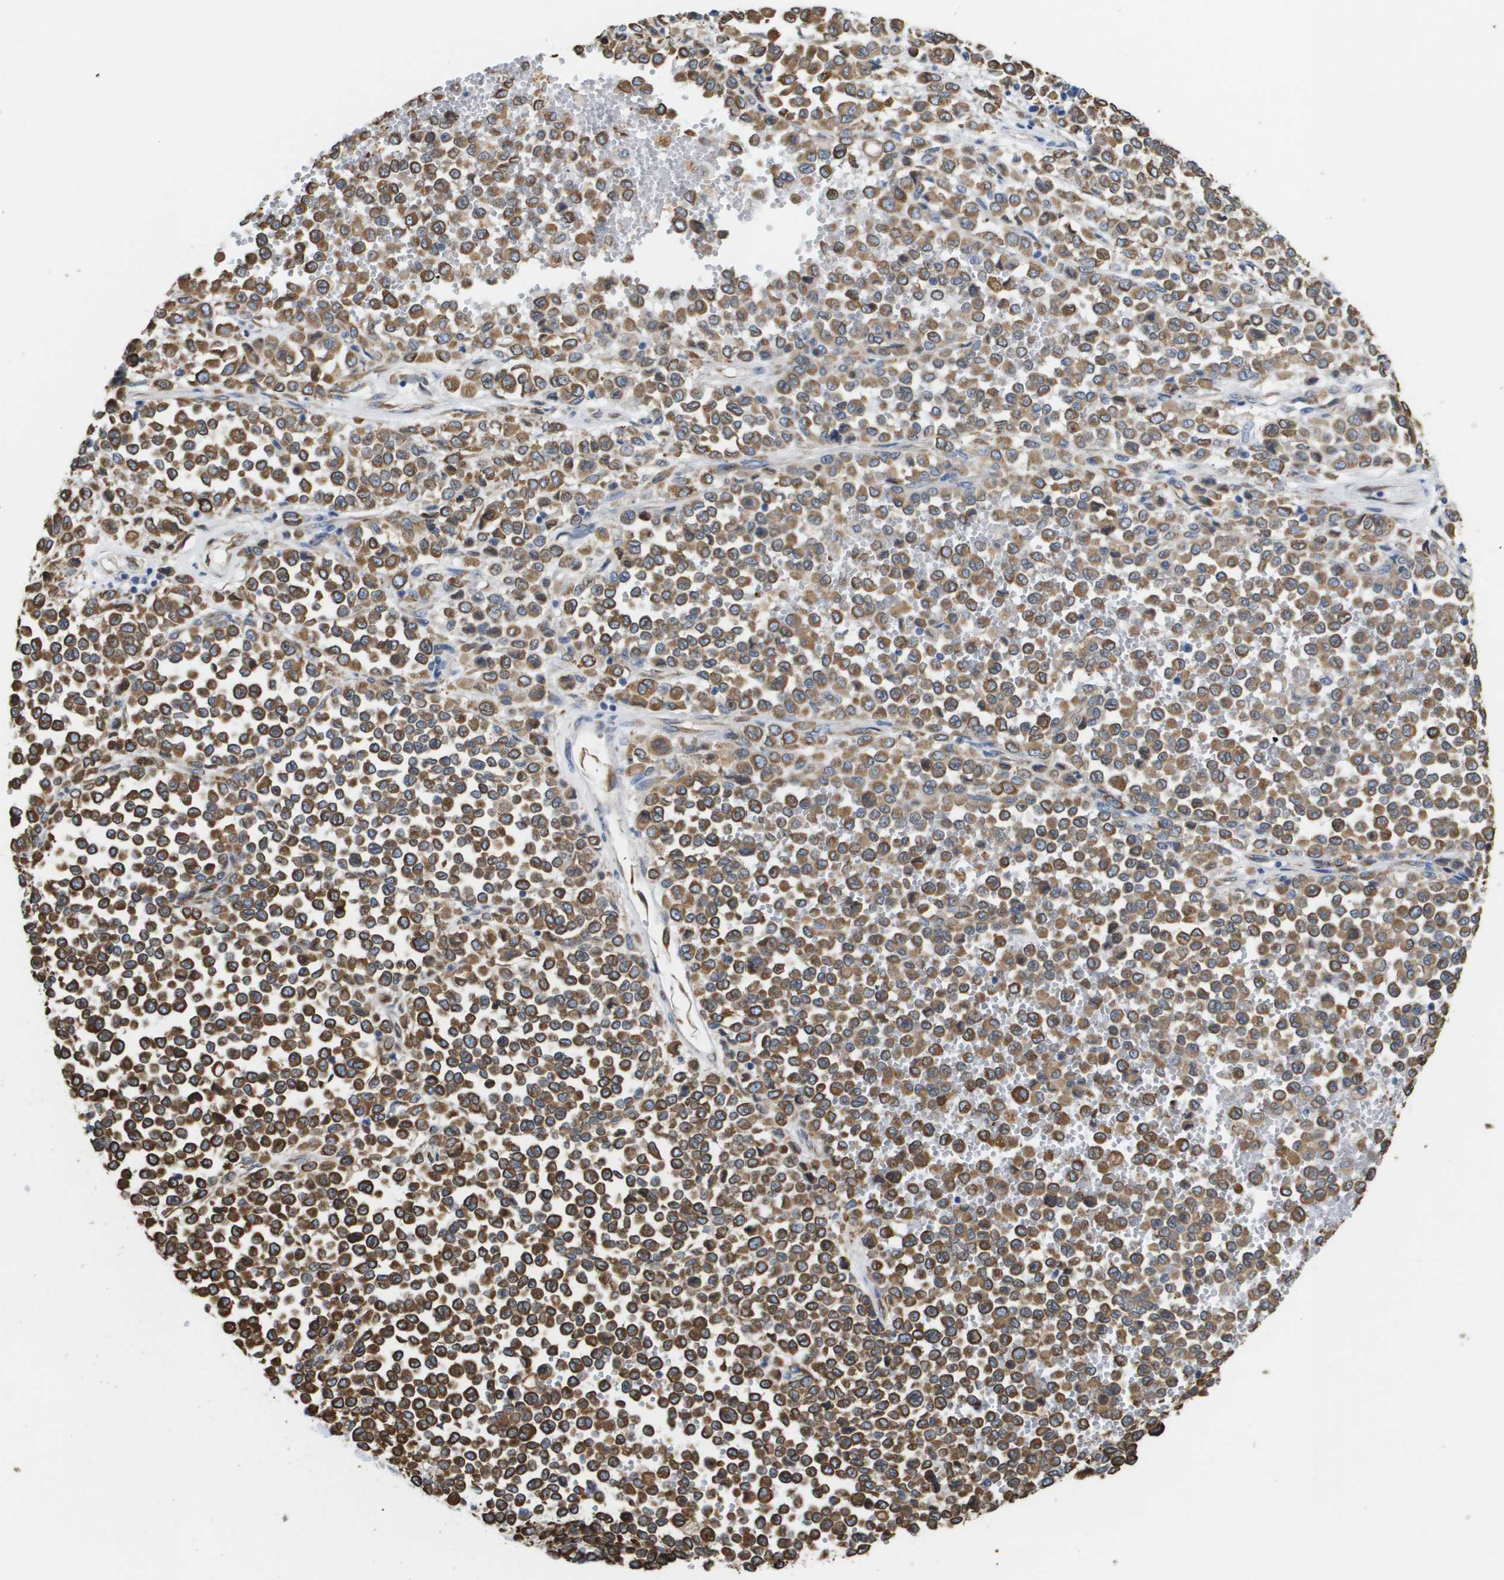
{"staining": {"intensity": "moderate", "quantity": ">75%", "location": "cytoplasmic/membranous"}, "tissue": "melanoma", "cell_type": "Tumor cells", "image_type": "cancer", "snomed": [{"axis": "morphology", "description": "Malignant melanoma, Metastatic site"}, {"axis": "topography", "description": "Pancreas"}], "caption": "Tumor cells show moderate cytoplasmic/membranous staining in about >75% of cells in malignant melanoma (metastatic site).", "gene": "ST3GAL2", "patient": {"sex": "female", "age": 30}}